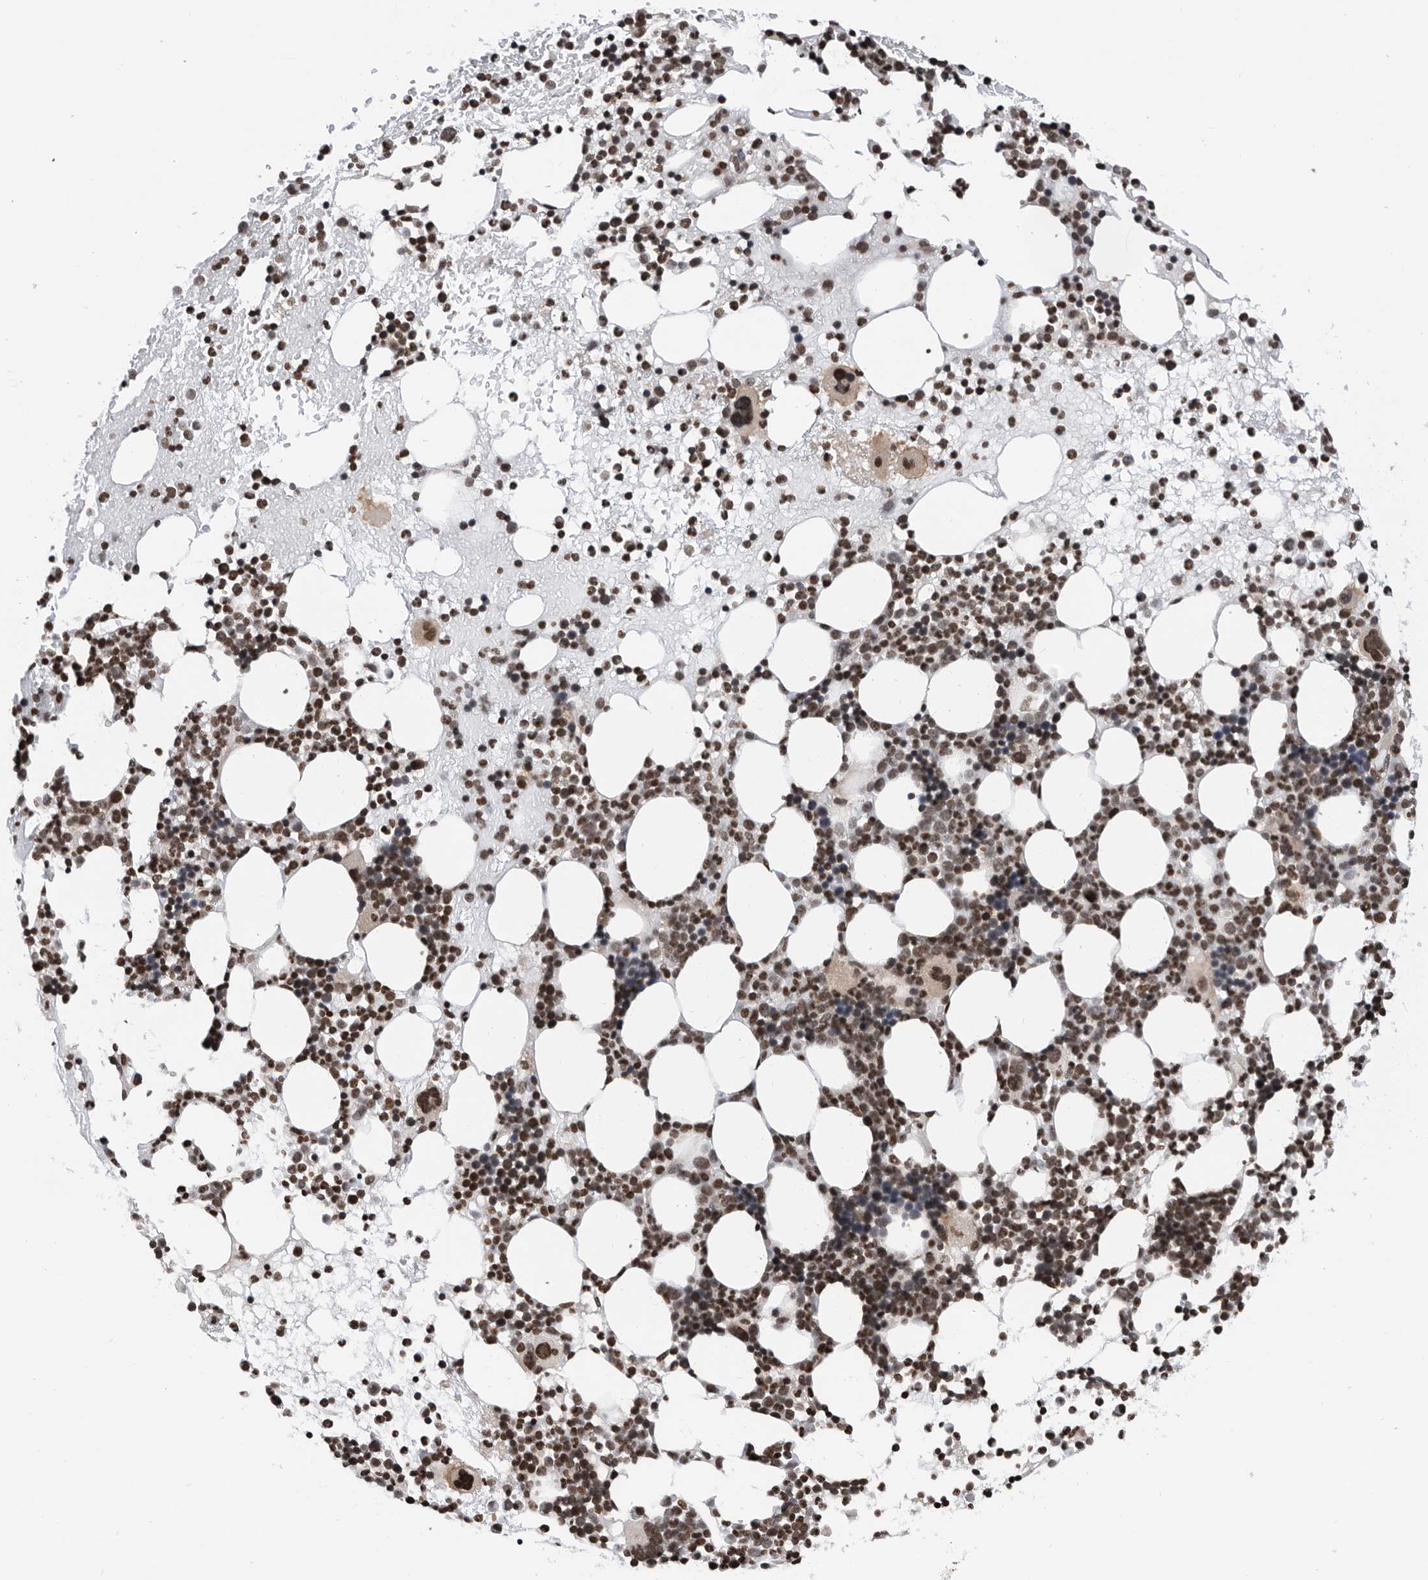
{"staining": {"intensity": "moderate", "quantity": ">75%", "location": "nuclear"}, "tissue": "bone marrow", "cell_type": "Hematopoietic cells", "image_type": "normal", "snomed": [{"axis": "morphology", "description": "Normal tissue, NOS"}, {"axis": "topography", "description": "Bone marrow"}], "caption": "Immunohistochemical staining of benign human bone marrow shows >75% levels of moderate nuclear protein staining in about >75% of hematopoietic cells.", "gene": "SNRNP48", "patient": {"sex": "female", "age": 57}}